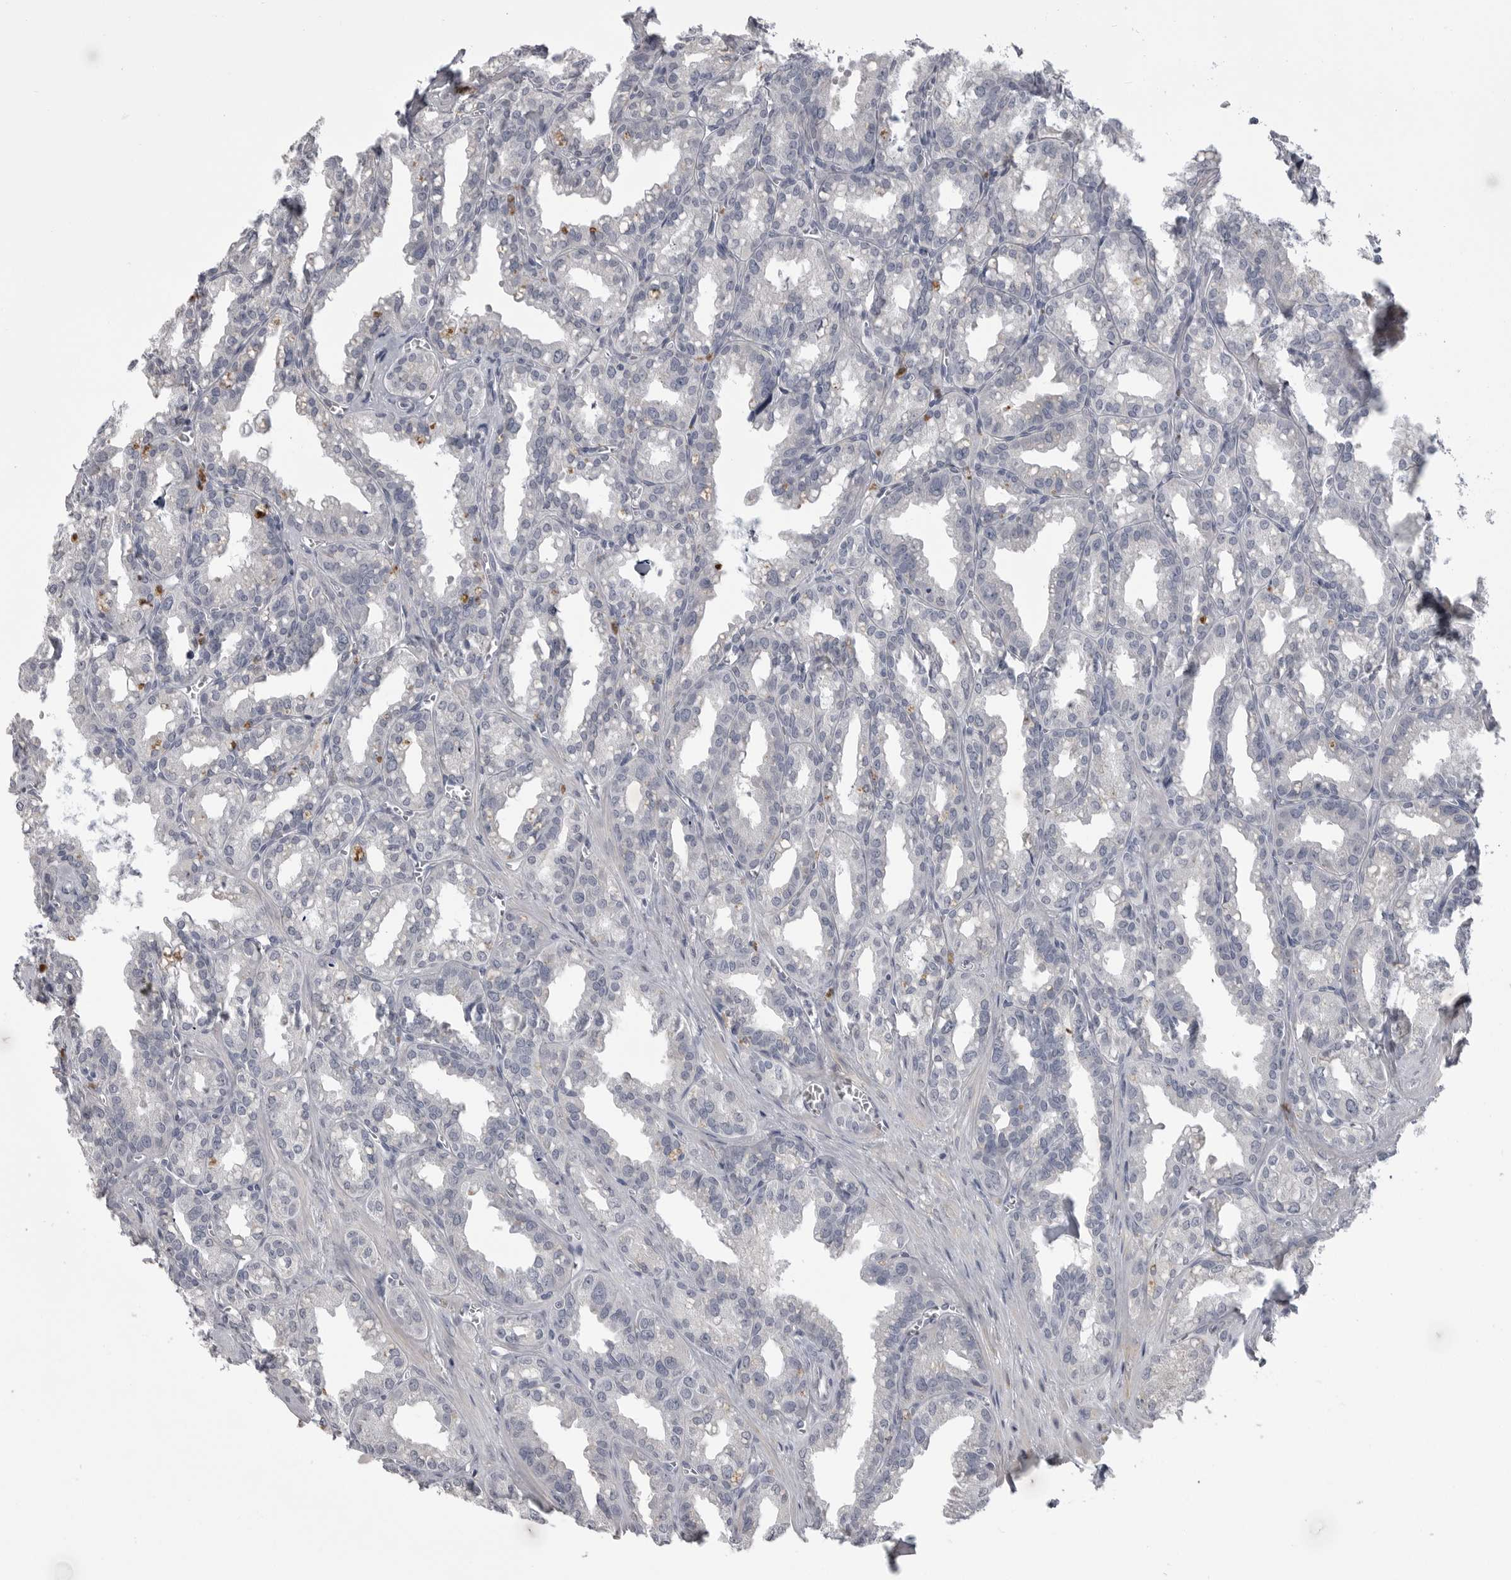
{"staining": {"intensity": "negative", "quantity": "none", "location": "none"}, "tissue": "seminal vesicle", "cell_type": "Glandular cells", "image_type": "normal", "snomed": [{"axis": "morphology", "description": "Normal tissue, NOS"}, {"axis": "topography", "description": "Prostate"}, {"axis": "topography", "description": "Seminal veicle"}], "caption": "Immunohistochemical staining of benign seminal vesicle demonstrates no significant expression in glandular cells.", "gene": "SERPING1", "patient": {"sex": "male", "age": 51}}